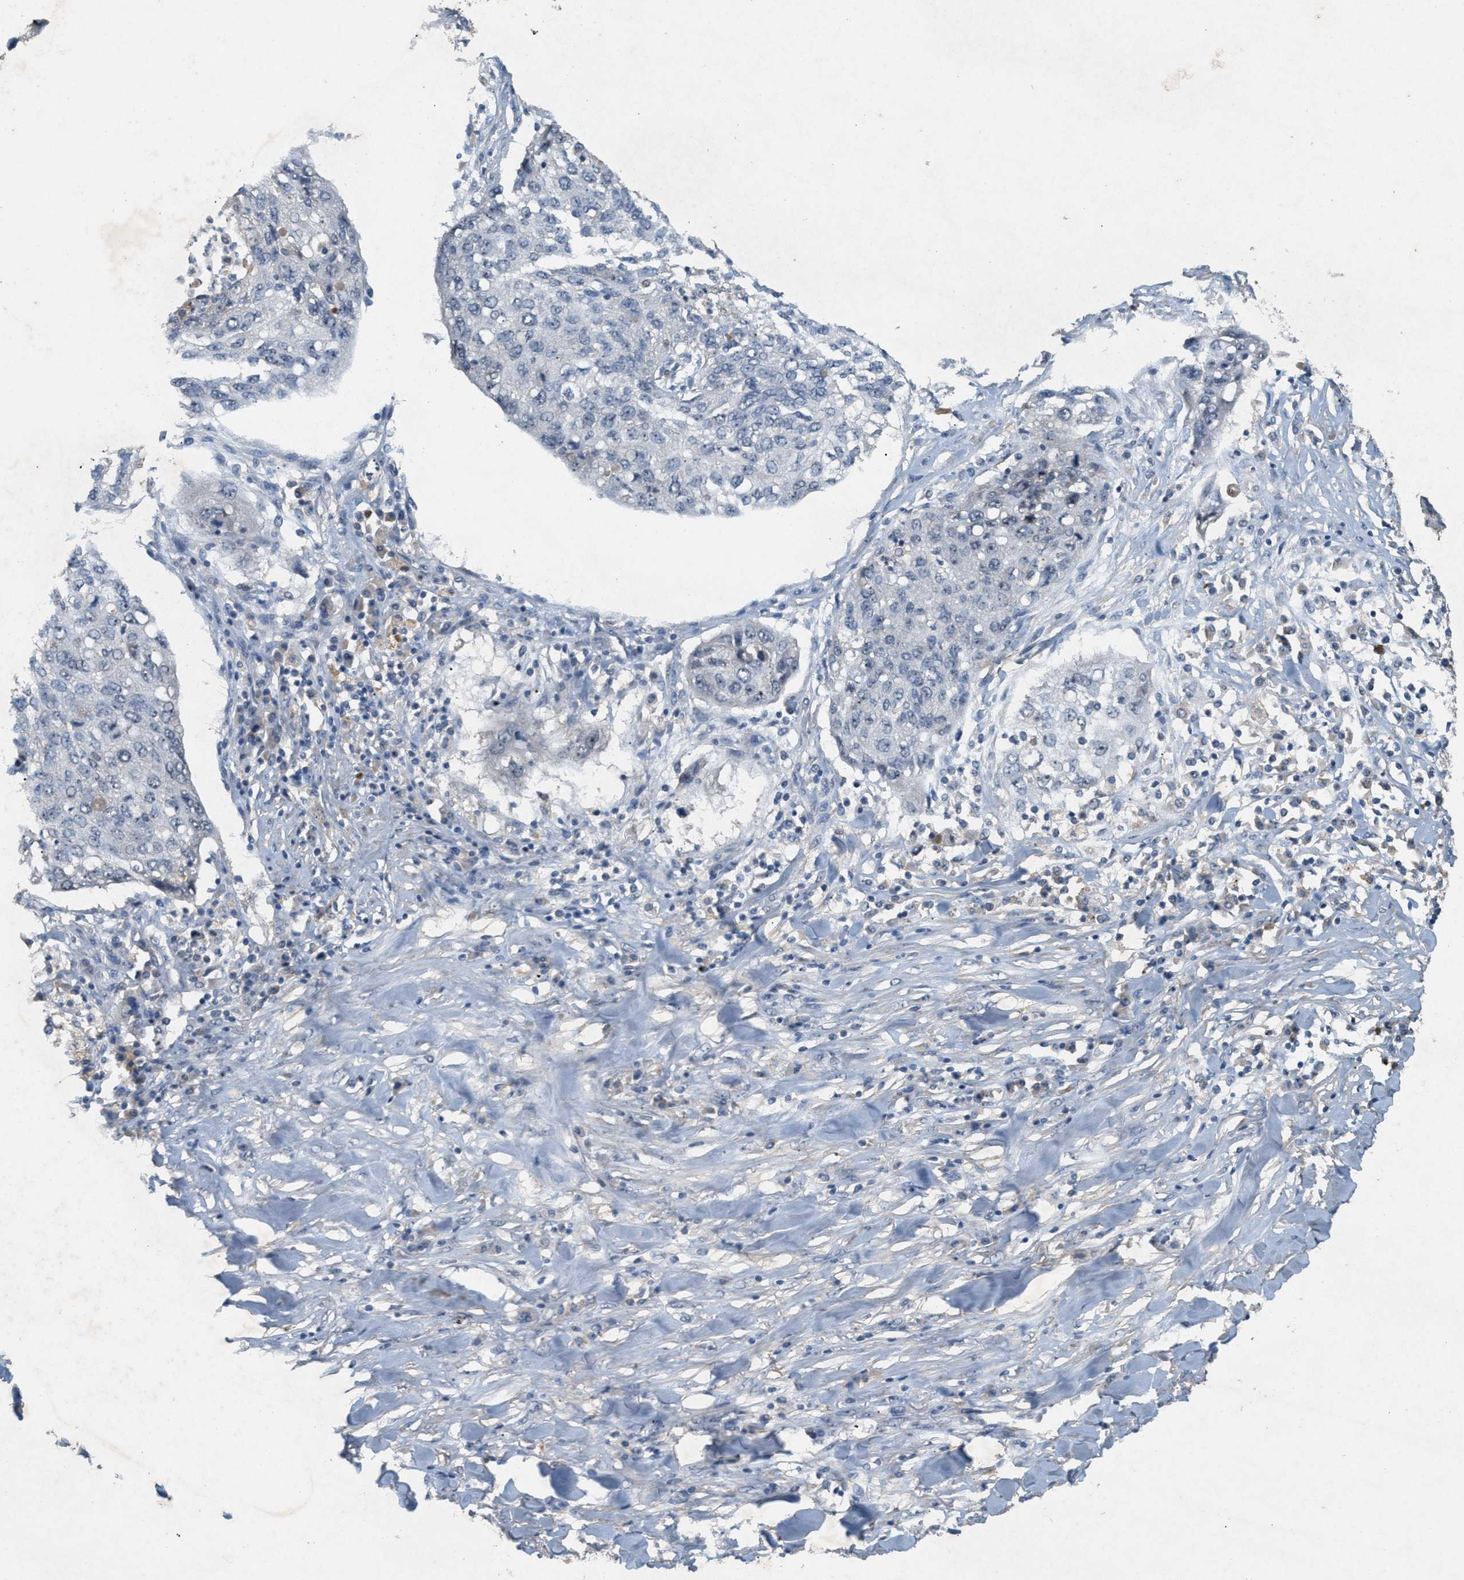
{"staining": {"intensity": "negative", "quantity": "none", "location": "none"}, "tissue": "lung cancer", "cell_type": "Tumor cells", "image_type": "cancer", "snomed": [{"axis": "morphology", "description": "Squamous cell carcinoma, NOS"}, {"axis": "topography", "description": "Lung"}], "caption": "Human lung squamous cell carcinoma stained for a protein using immunohistochemistry shows no positivity in tumor cells.", "gene": "DCAF7", "patient": {"sex": "female", "age": 63}}